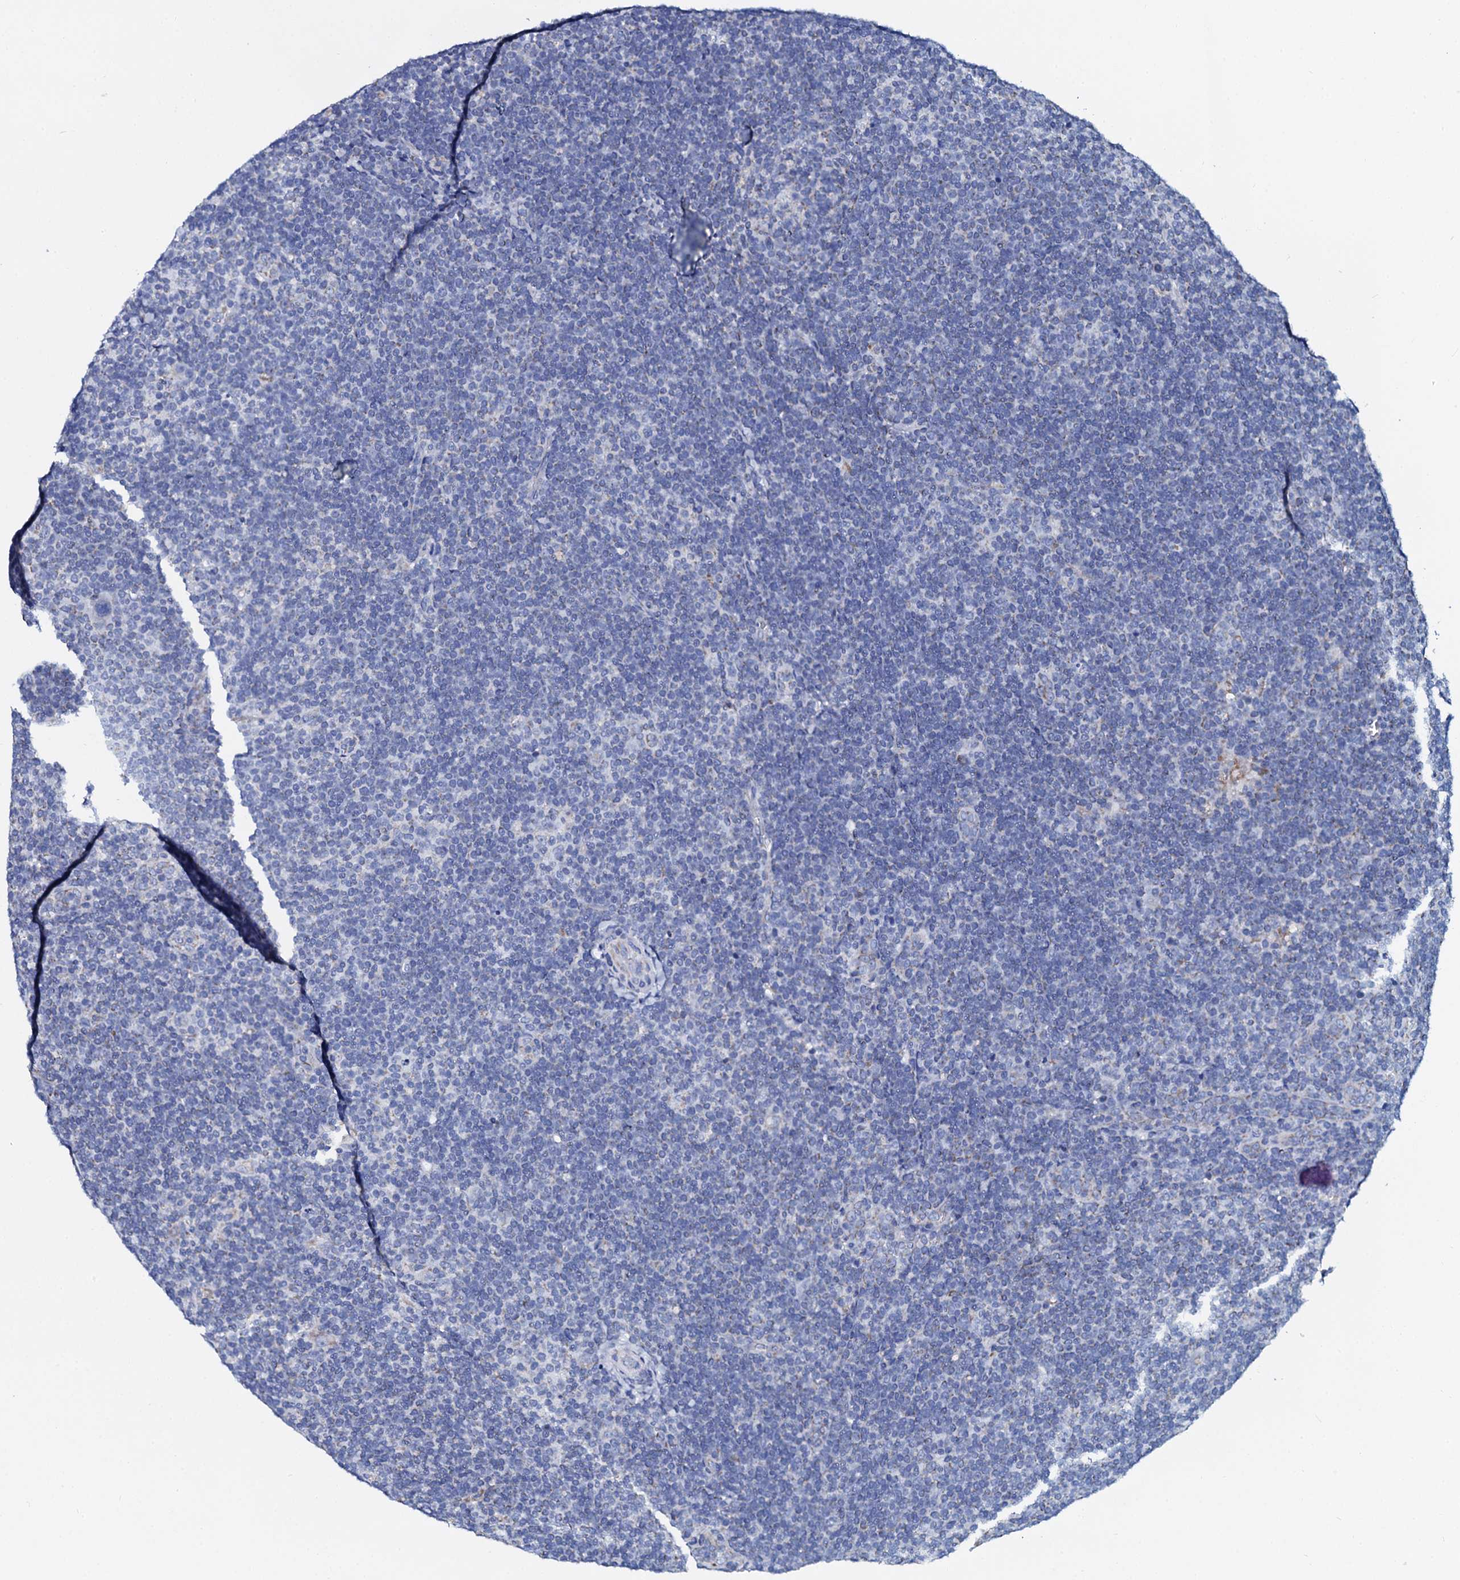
{"staining": {"intensity": "negative", "quantity": "none", "location": "none"}, "tissue": "lymphoma", "cell_type": "Tumor cells", "image_type": "cancer", "snomed": [{"axis": "morphology", "description": "Hodgkin's disease, NOS"}, {"axis": "topography", "description": "Lymph node"}], "caption": "Immunohistochemistry (IHC) of Hodgkin's disease demonstrates no expression in tumor cells.", "gene": "SLC37A4", "patient": {"sex": "female", "age": 57}}